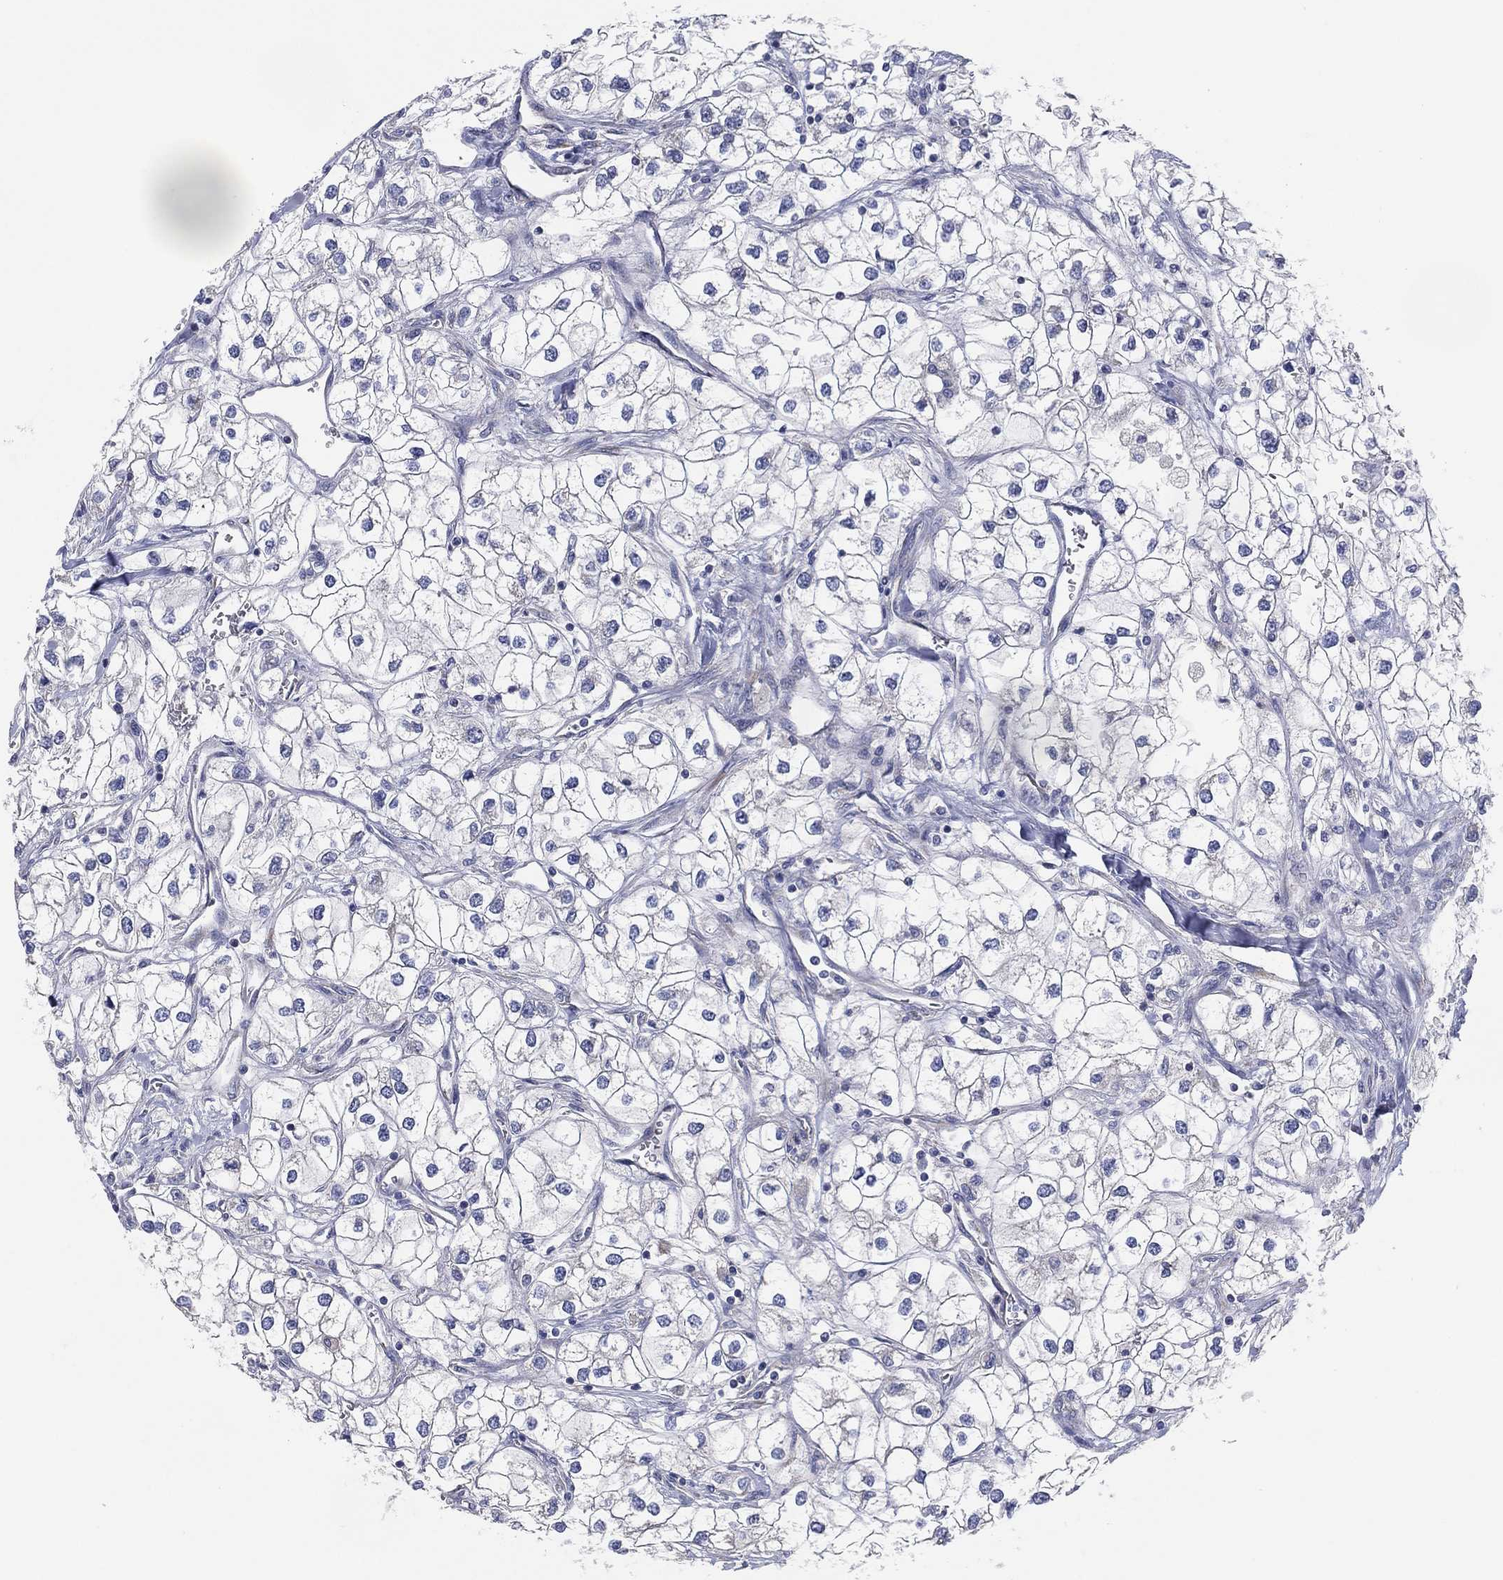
{"staining": {"intensity": "negative", "quantity": "none", "location": "none"}, "tissue": "renal cancer", "cell_type": "Tumor cells", "image_type": "cancer", "snomed": [{"axis": "morphology", "description": "Adenocarcinoma, NOS"}, {"axis": "topography", "description": "Kidney"}], "caption": "An immunohistochemistry (IHC) photomicrograph of renal cancer (adenocarcinoma) is shown. There is no staining in tumor cells of renal cancer (adenocarcinoma).", "gene": "TMEM40", "patient": {"sex": "male", "age": 59}}